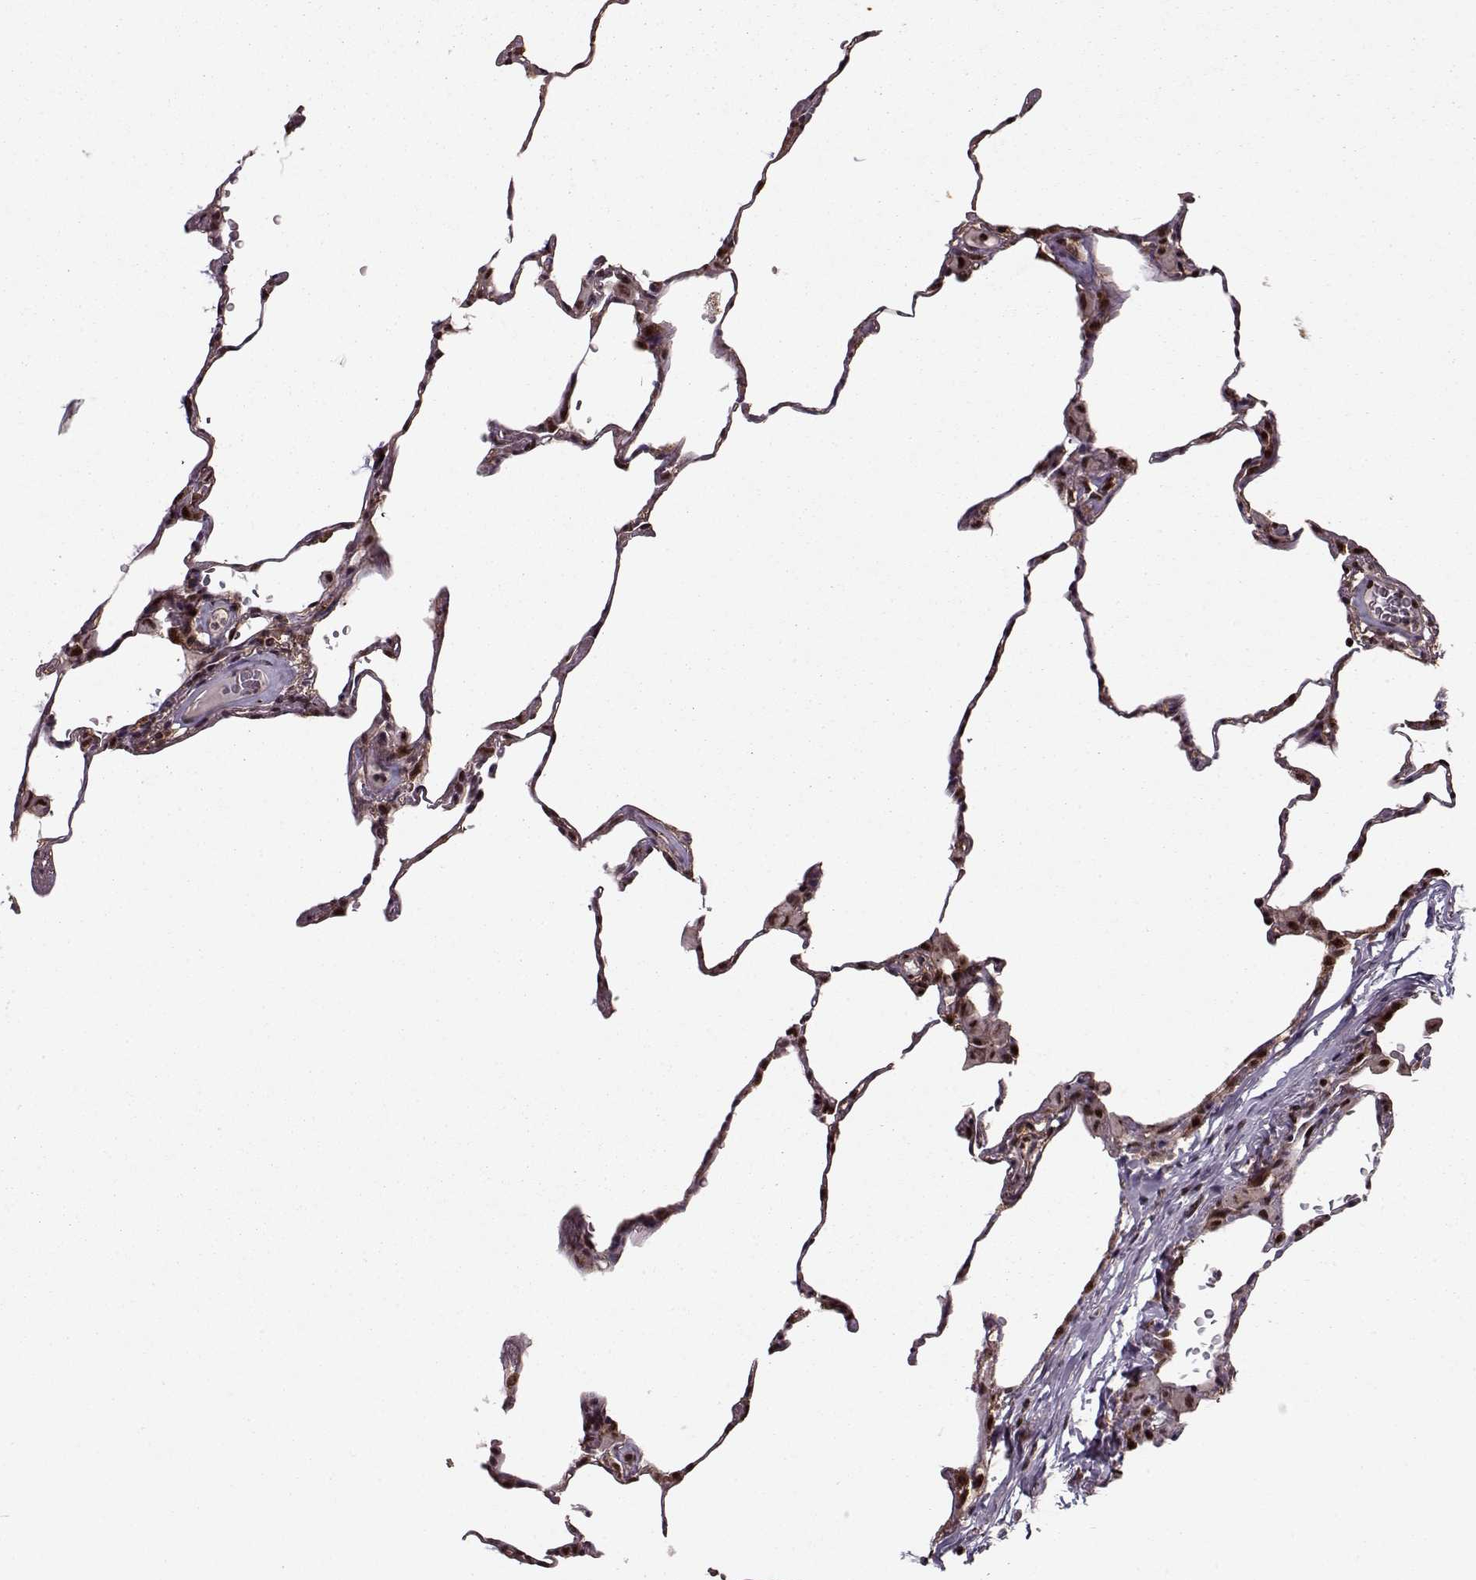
{"staining": {"intensity": "strong", "quantity": ">75%", "location": "nuclear"}, "tissue": "lung", "cell_type": "Alveolar cells", "image_type": "normal", "snomed": [{"axis": "morphology", "description": "Normal tissue, NOS"}, {"axis": "topography", "description": "Lung"}], "caption": "Protein analysis of benign lung displays strong nuclear positivity in approximately >75% of alveolar cells.", "gene": "PSMA7", "patient": {"sex": "female", "age": 57}}